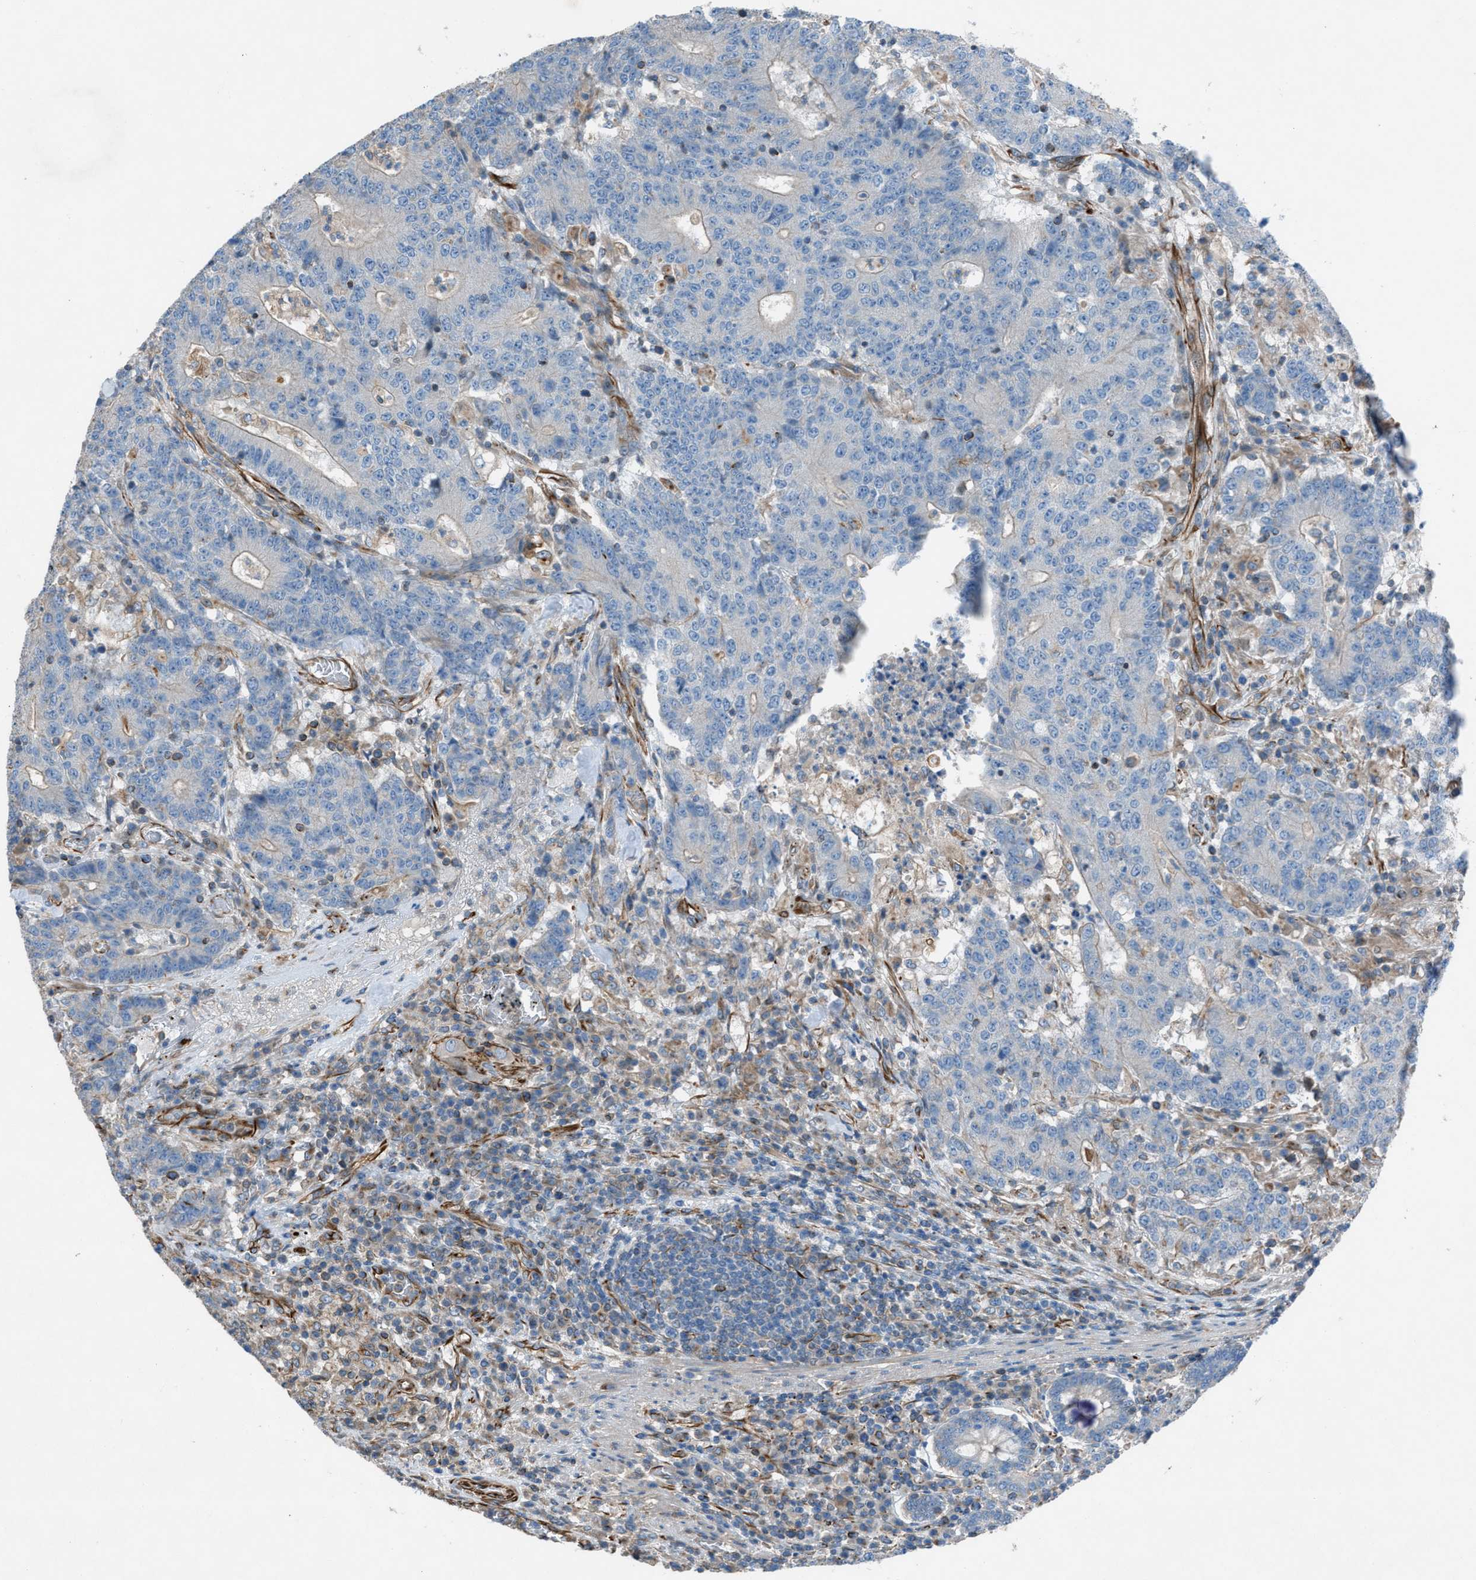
{"staining": {"intensity": "negative", "quantity": "none", "location": "none"}, "tissue": "colorectal cancer", "cell_type": "Tumor cells", "image_type": "cancer", "snomed": [{"axis": "morphology", "description": "Normal tissue, NOS"}, {"axis": "morphology", "description": "Adenocarcinoma, NOS"}, {"axis": "topography", "description": "Colon"}], "caption": "Human adenocarcinoma (colorectal) stained for a protein using IHC demonstrates no expression in tumor cells.", "gene": "CABP7", "patient": {"sex": "female", "age": 75}}